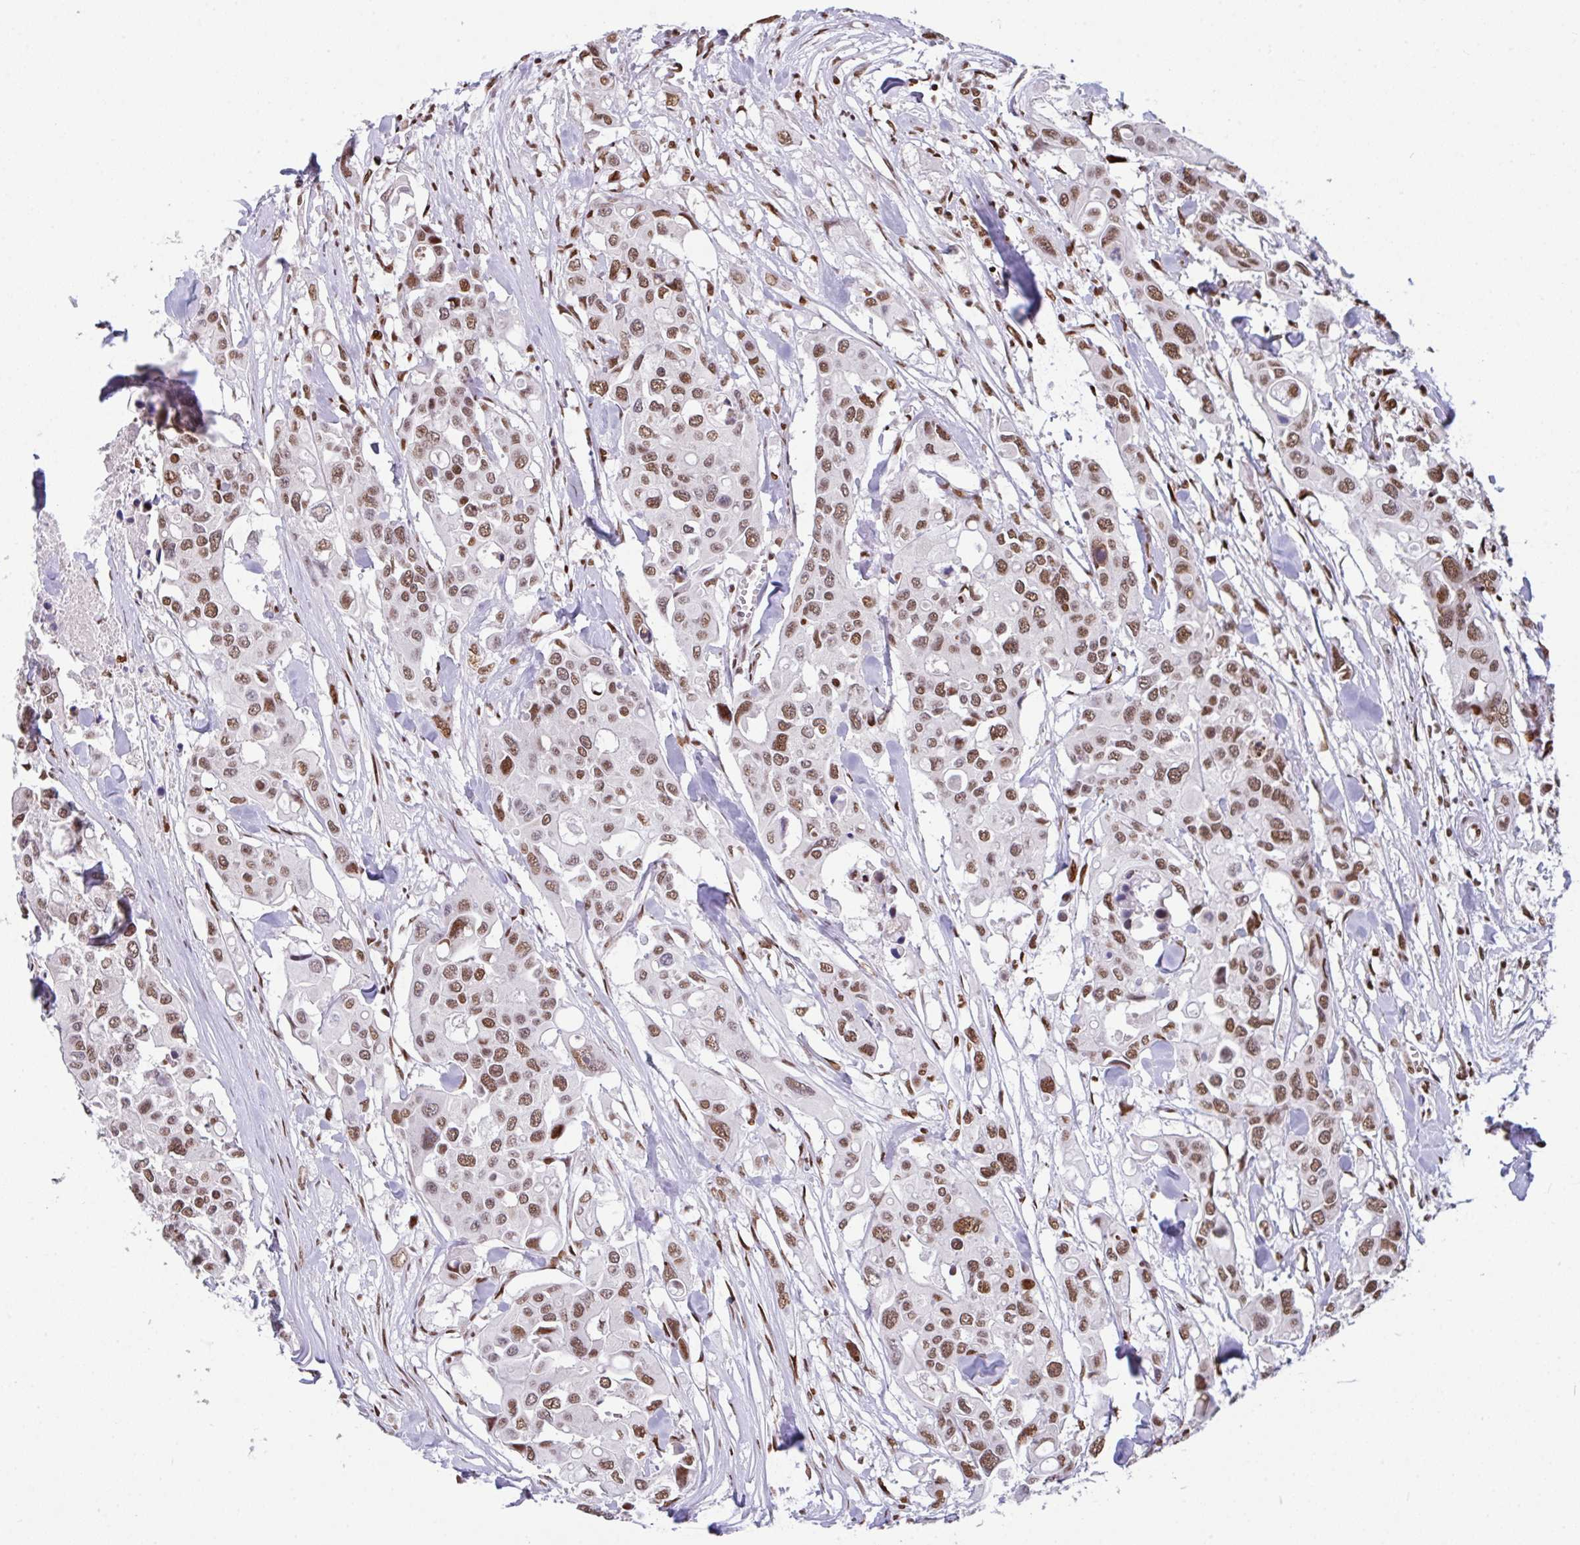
{"staining": {"intensity": "moderate", "quantity": ">75%", "location": "nuclear"}, "tissue": "colorectal cancer", "cell_type": "Tumor cells", "image_type": "cancer", "snomed": [{"axis": "morphology", "description": "Adenocarcinoma, NOS"}, {"axis": "topography", "description": "Colon"}], "caption": "Human colorectal adenocarcinoma stained for a protein (brown) displays moderate nuclear positive expression in approximately >75% of tumor cells.", "gene": "CLP1", "patient": {"sex": "male", "age": 77}}